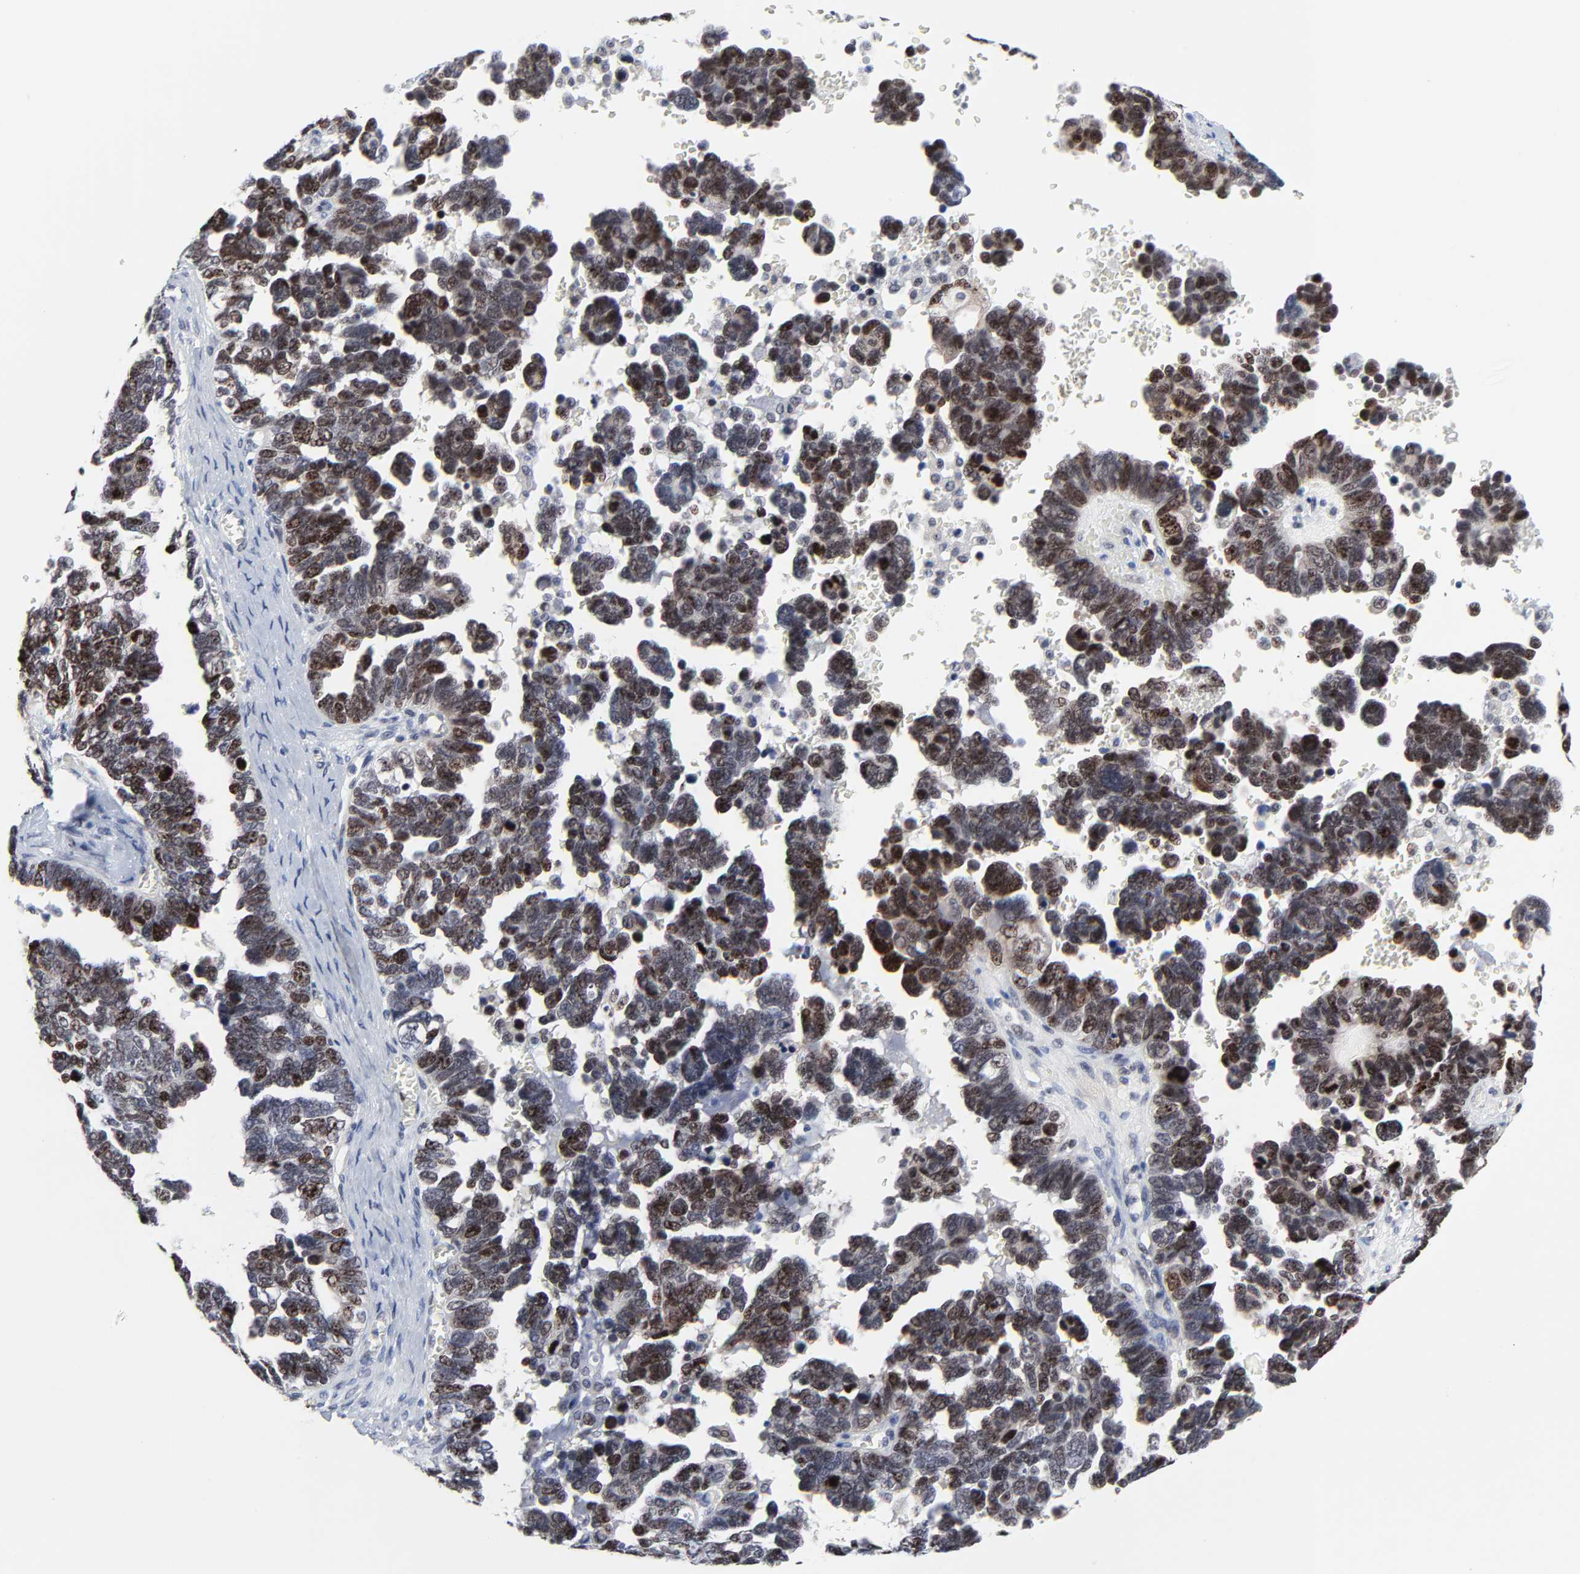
{"staining": {"intensity": "moderate", "quantity": ">75%", "location": "nuclear"}, "tissue": "ovarian cancer", "cell_type": "Tumor cells", "image_type": "cancer", "snomed": [{"axis": "morphology", "description": "Cystadenocarcinoma, serous, NOS"}, {"axis": "topography", "description": "Ovary"}], "caption": "DAB immunohistochemical staining of serous cystadenocarcinoma (ovarian) demonstrates moderate nuclear protein staining in about >75% of tumor cells.", "gene": "ZNF589", "patient": {"sex": "female", "age": 69}}